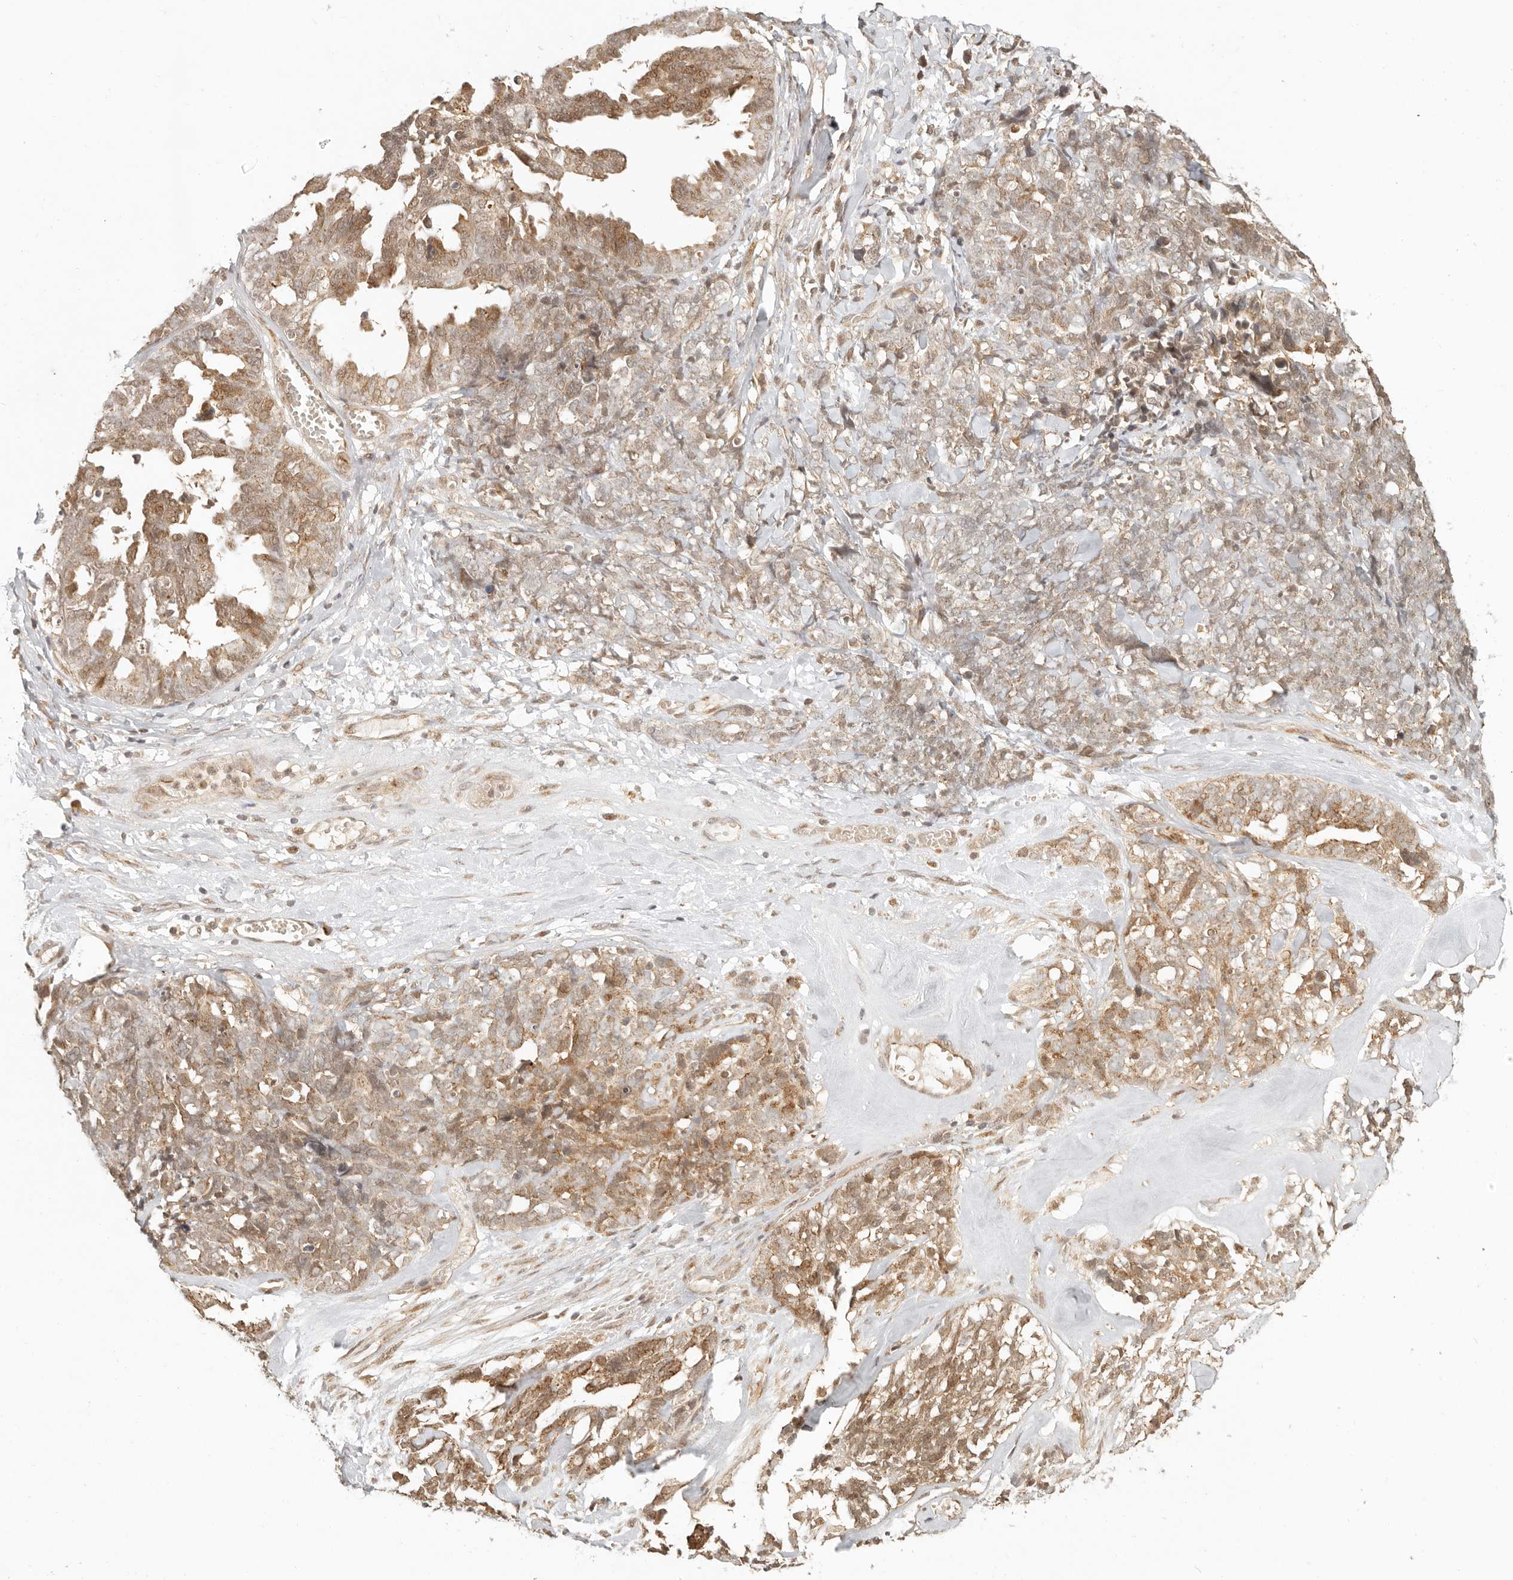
{"staining": {"intensity": "moderate", "quantity": "25%-75%", "location": "cytoplasmic/membranous,nuclear"}, "tissue": "ovarian cancer", "cell_type": "Tumor cells", "image_type": "cancer", "snomed": [{"axis": "morphology", "description": "Cystadenocarcinoma, serous, NOS"}, {"axis": "topography", "description": "Ovary"}], "caption": "There is medium levels of moderate cytoplasmic/membranous and nuclear positivity in tumor cells of ovarian cancer (serous cystadenocarcinoma), as demonstrated by immunohistochemical staining (brown color).", "gene": "INTS11", "patient": {"sex": "female", "age": 79}}